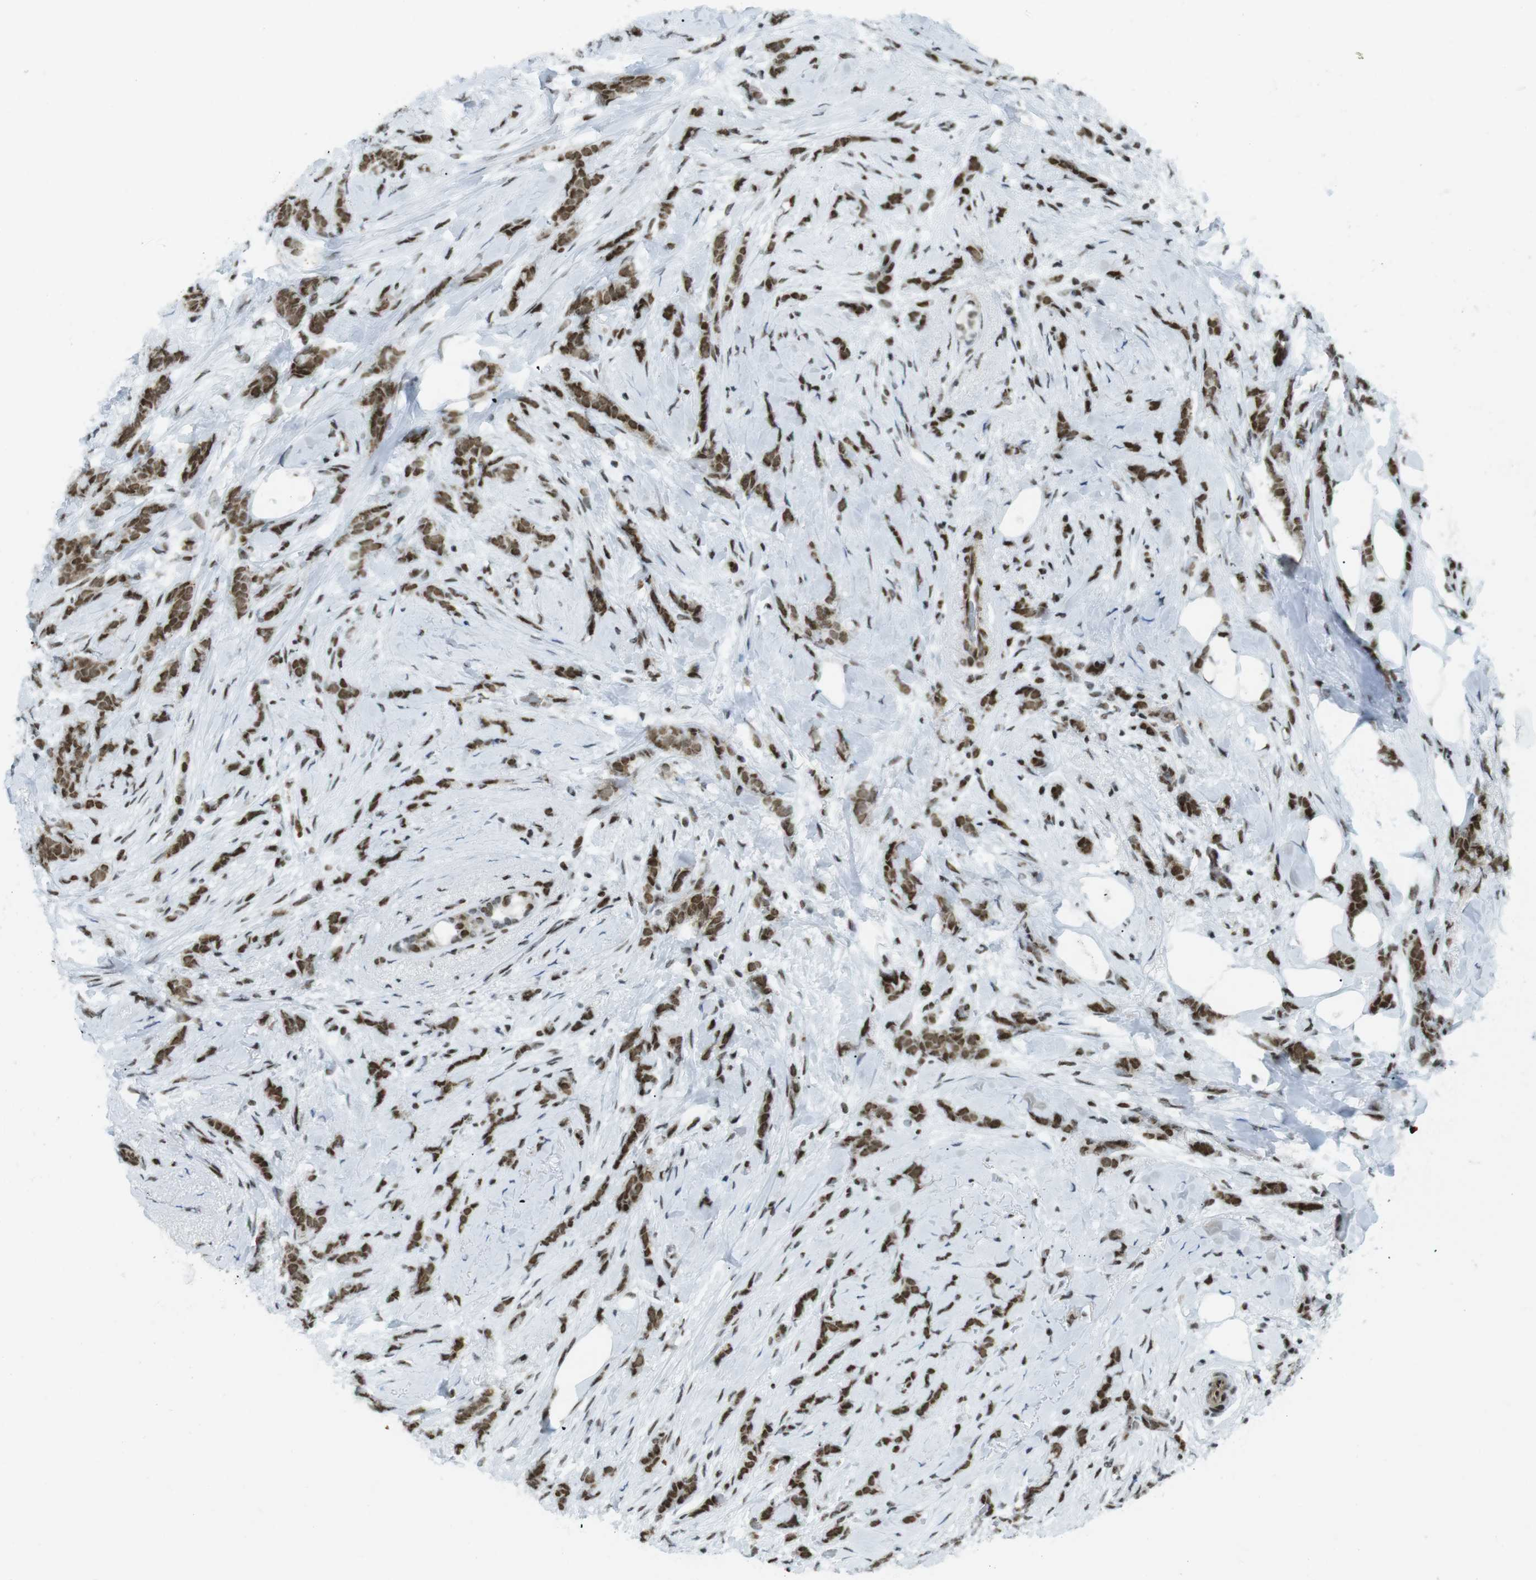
{"staining": {"intensity": "strong", "quantity": ">75%", "location": "nuclear"}, "tissue": "breast cancer", "cell_type": "Tumor cells", "image_type": "cancer", "snomed": [{"axis": "morphology", "description": "Lobular carcinoma, in situ"}, {"axis": "morphology", "description": "Lobular carcinoma"}, {"axis": "topography", "description": "Breast"}], "caption": "Breast lobular carcinoma in situ was stained to show a protein in brown. There is high levels of strong nuclear positivity in approximately >75% of tumor cells.", "gene": "ARID1A", "patient": {"sex": "female", "age": 41}}